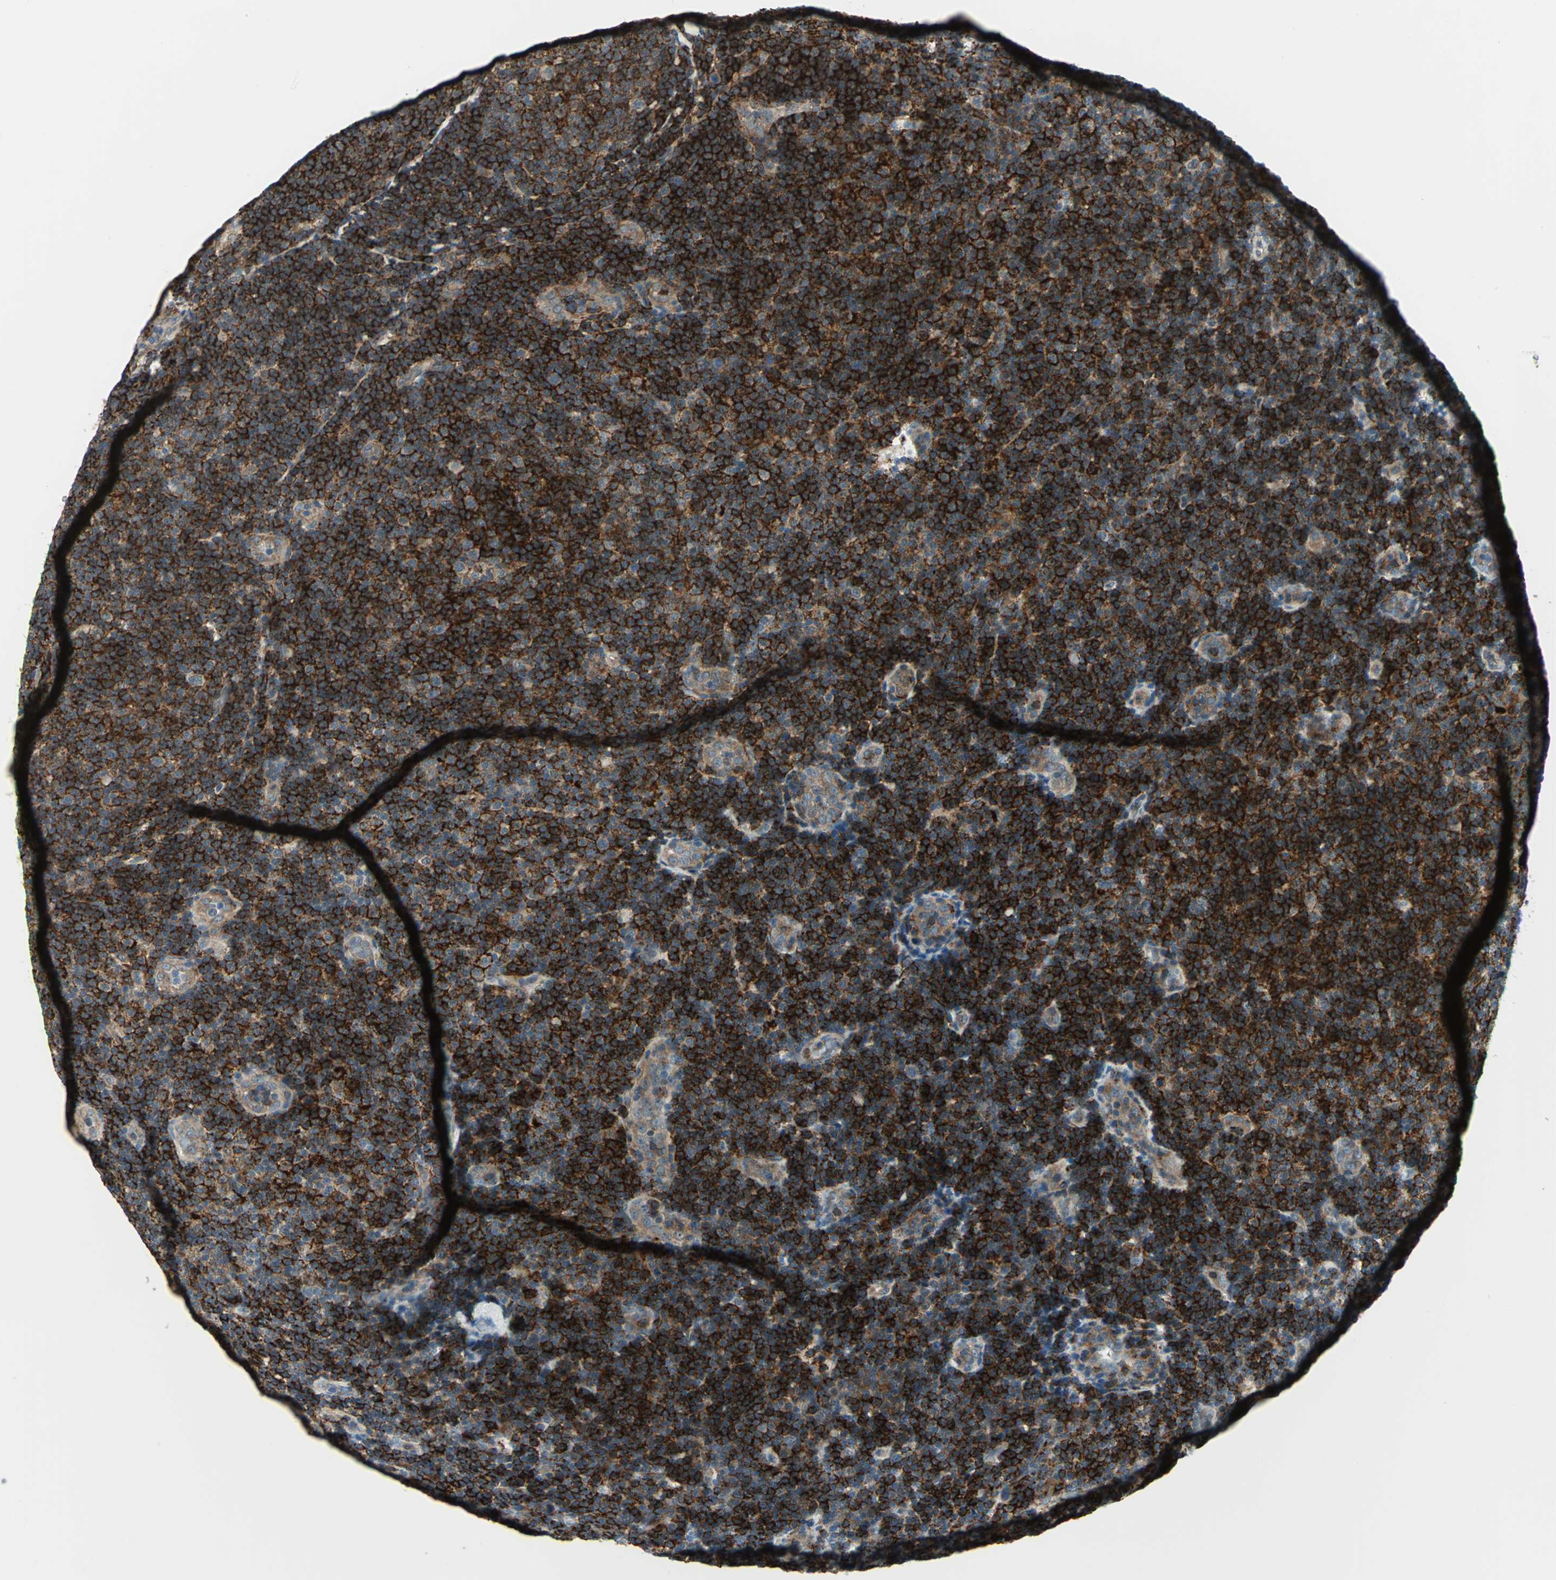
{"staining": {"intensity": "strong", "quantity": ">75%", "location": "cytoplasmic/membranous"}, "tissue": "lymphoma", "cell_type": "Tumor cells", "image_type": "cancer", "snomed": [{"axis": "morphology", "description": "Malignant lymphoma, non-Hodgkin's type, Low grade"}, {"axis": "topography", "description": "Lymph node"}], "caption": "Human low-grade malignant lymphoma, non-Hodgkin's type stained for a protein (brown) shows strong cytoplasmic/membranous positive expression in approximately >75% of tumor cells.", "gene": "PLAGL2", "patient": {"sex": "male", "age": 83}}